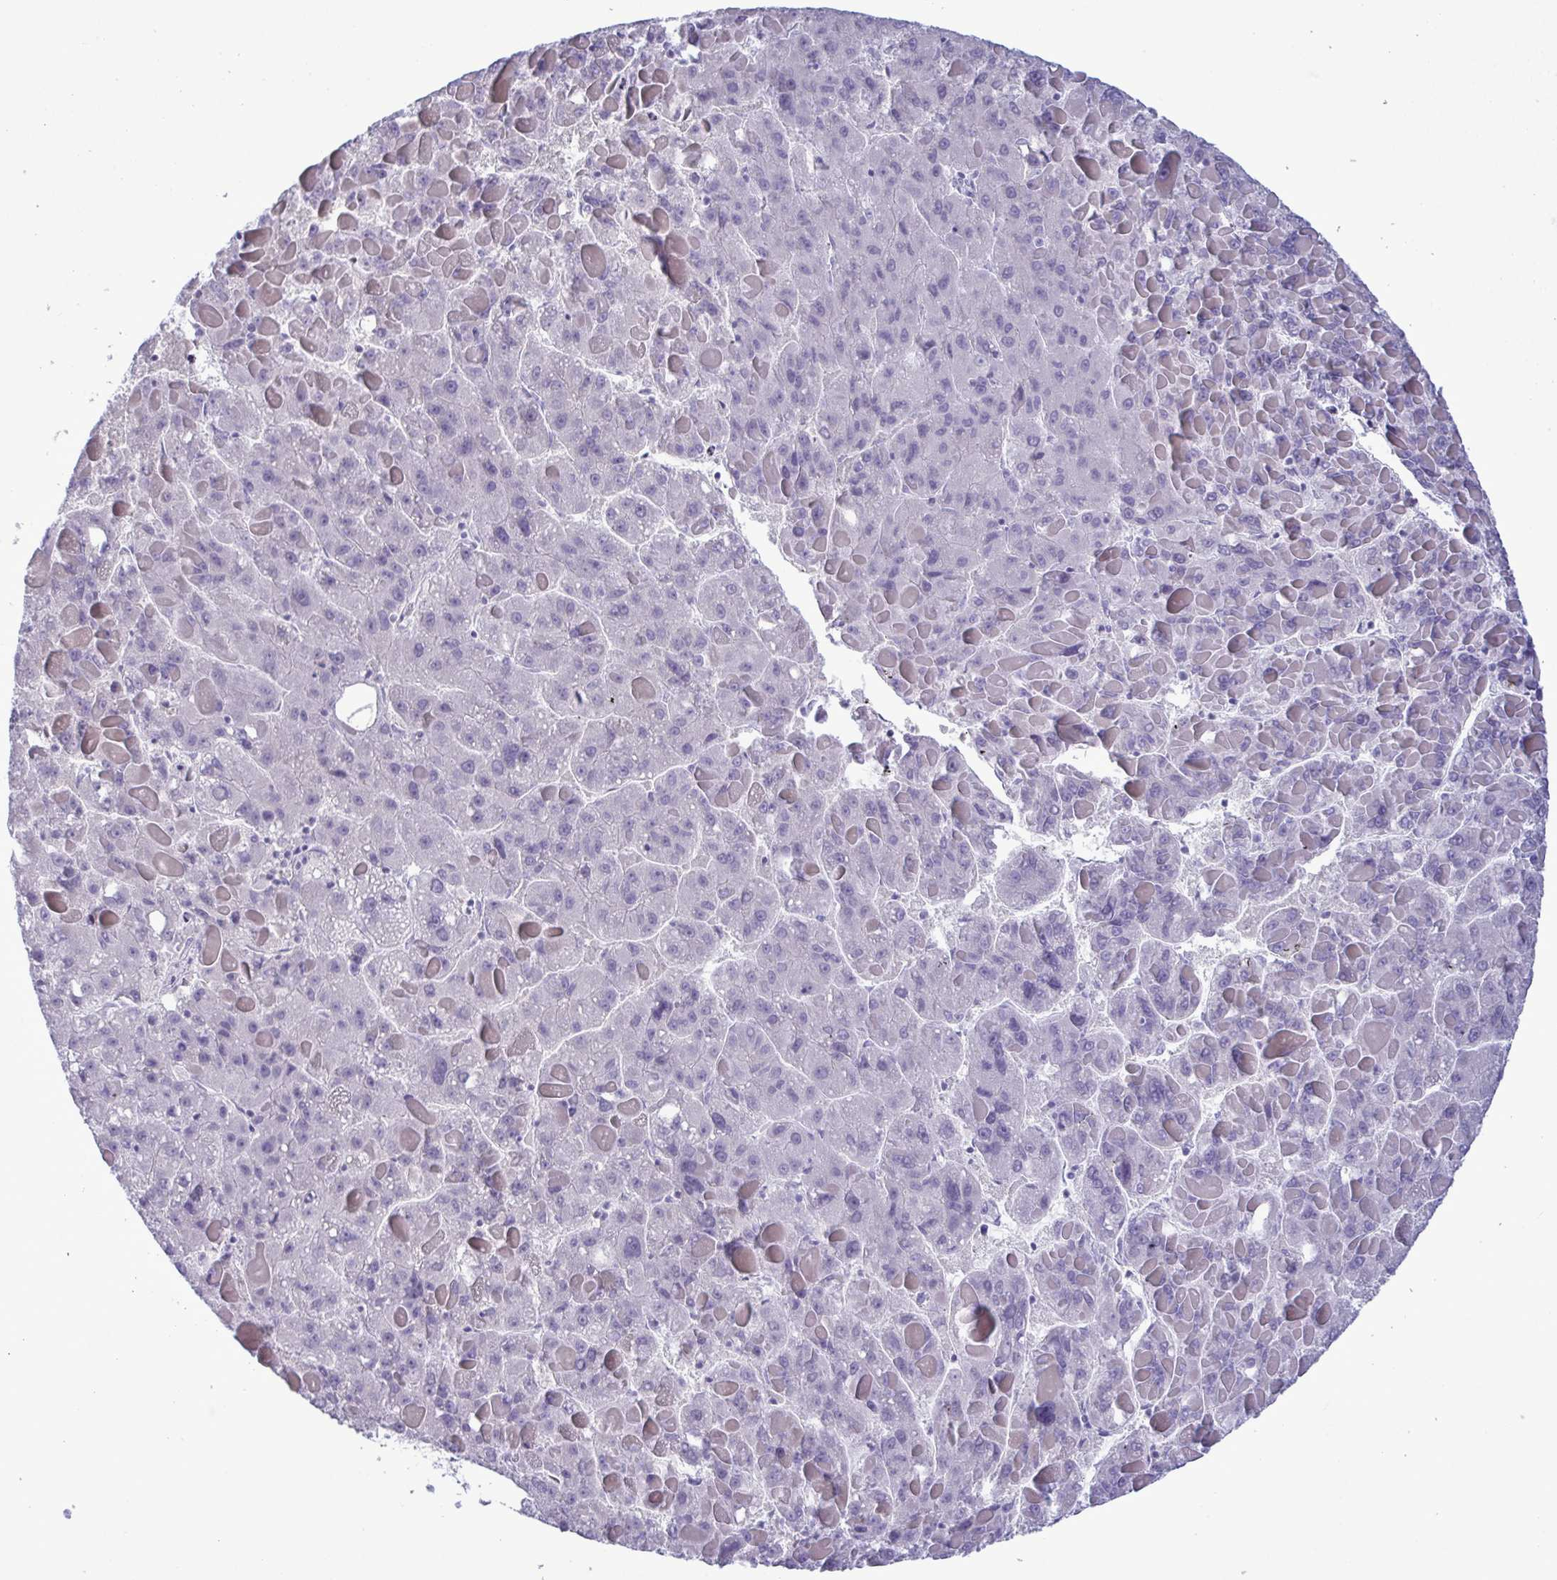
{"staining": {"intensity": "negative", "quantity": "none", "location": "none"}, "tissue": "liver cancer", "cell_type": "Tumor cells", "image_type": "cancer", "snomed": [{"axis": "morphology", "description": "Carcinoma, Hepatocellular, NOS"}, {"axis": "topography", "description": "Liver"}], "caption": "Tumor cells are negative for brown protein staining in liver cancer.", "gene": "TENT5D", "patient": {"sex": "female", "age": 82}}